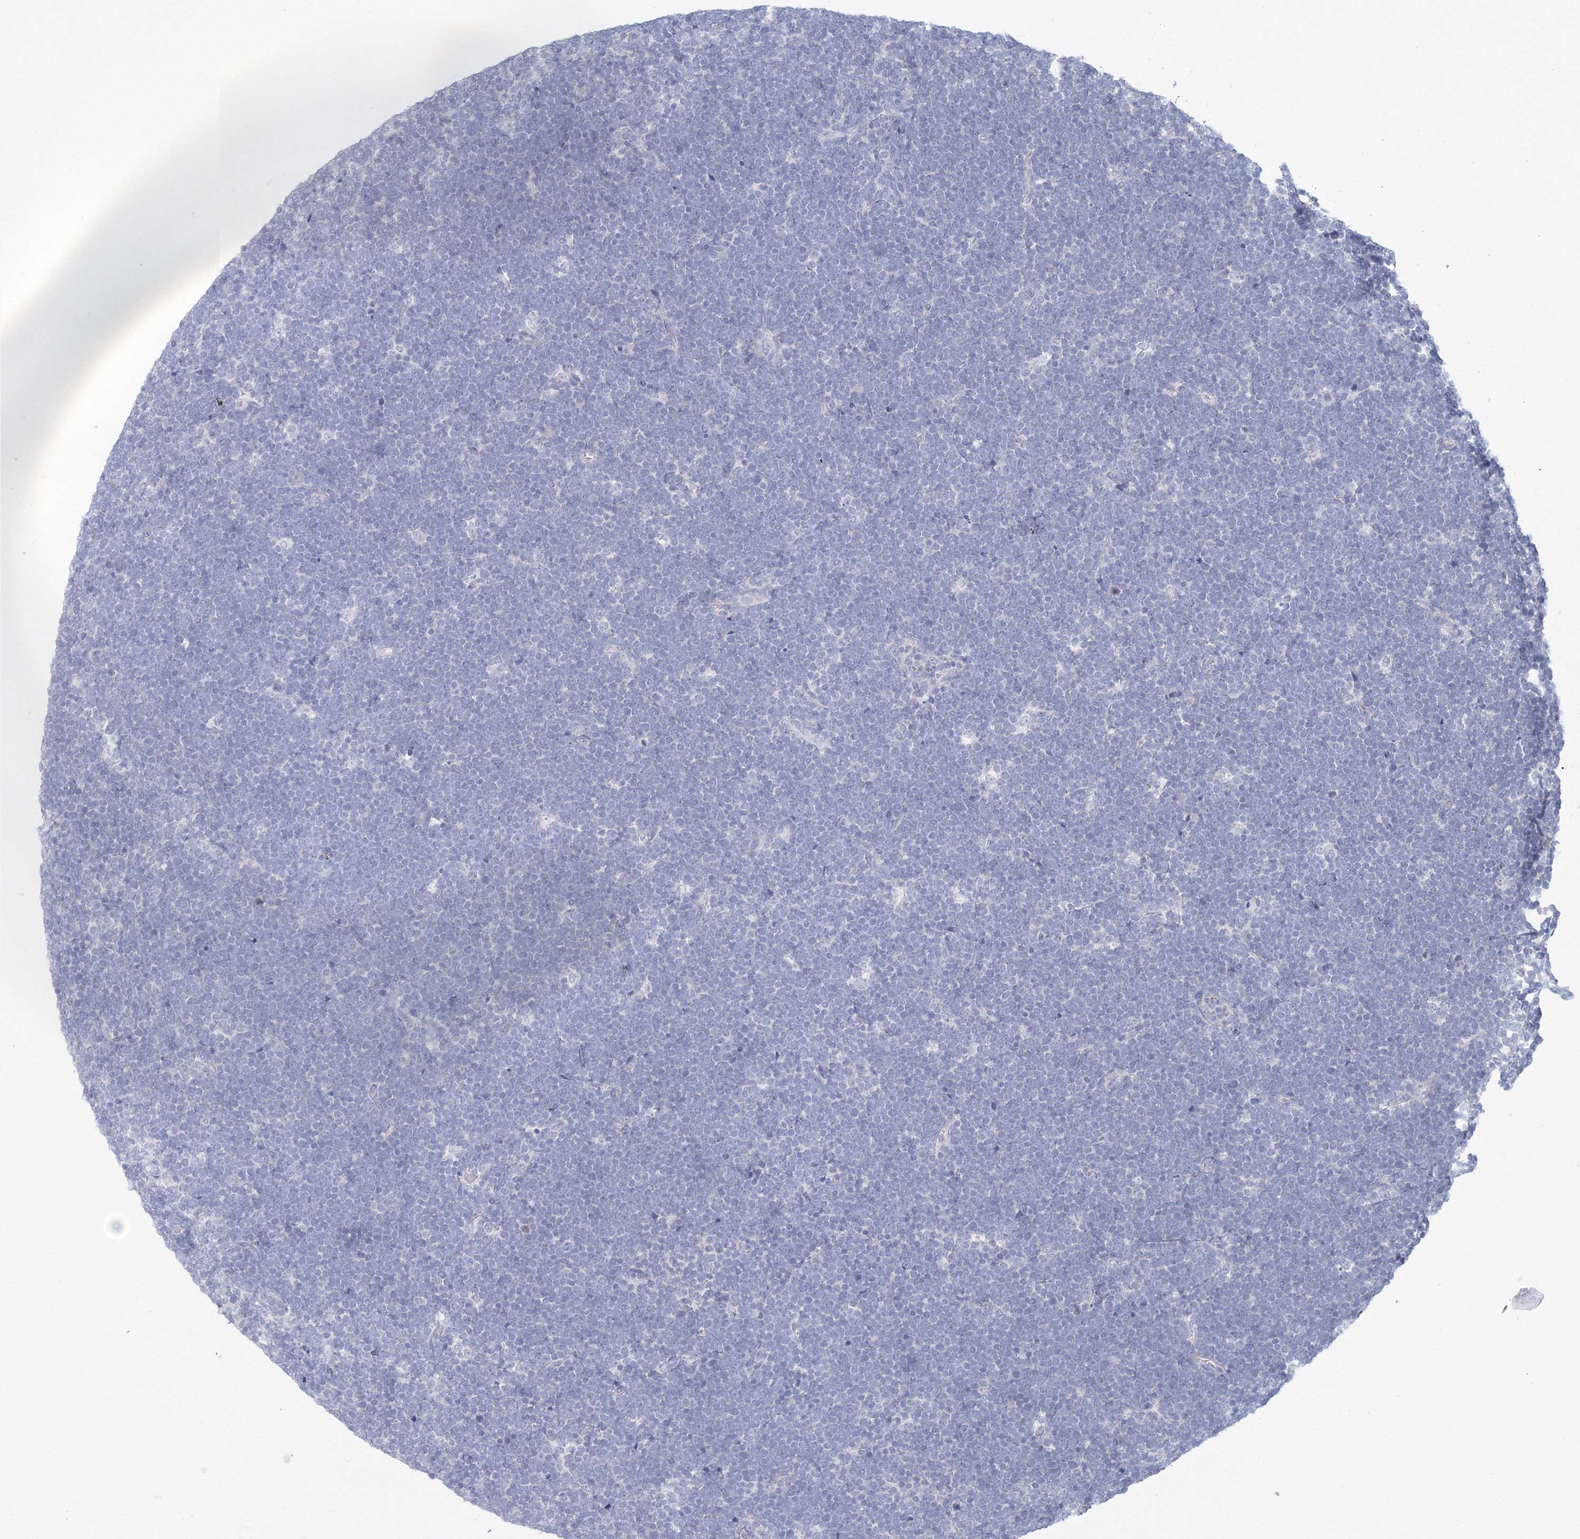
{"staining": {"intensity": "negative", "quantity": "none", "location": "none"}, "tissue": "lymphoma", "cell_type": "Tumor cells", "image_type": "cancer", "snomed": [{"axis": "morphology", "description": "Malignant lymphoma, non-Hodgkin's type, High grade"}, {"axis": "topography", "description": "Lymph node"}], "caption": "Human lymphoma stained for a protein using immunohistochemistry (IHC) displays no expression in tumor cells.", "gene": "TACC2", "patient": {"sex": "male", "age": 13}}